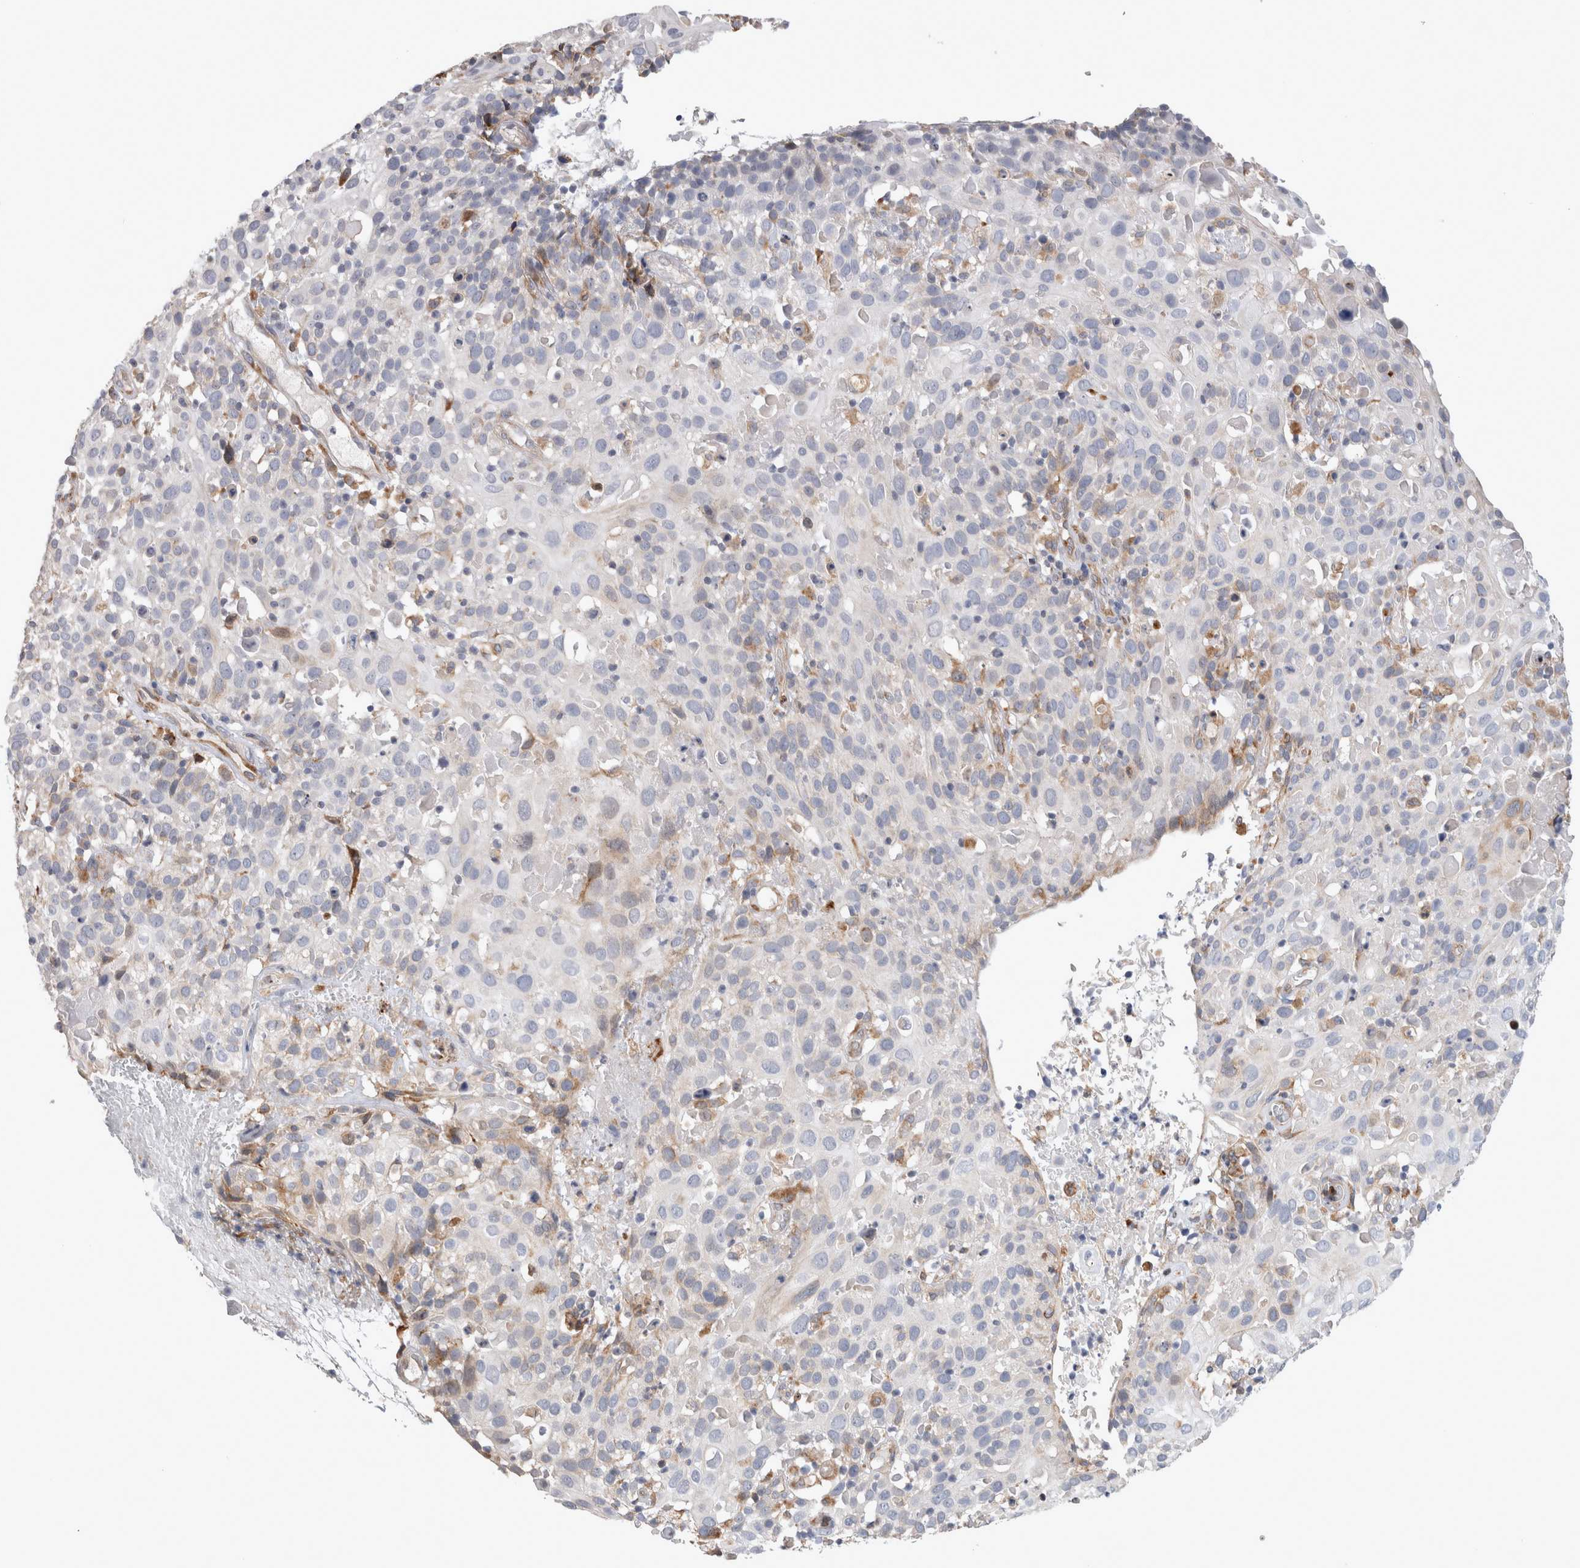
{"staining": {"intensity": "moderate", "quantity": "<25%", "location": "cytoplasmic/membranous"}, "tissue": "cervical cancer", "cell_type": "Tumor cells", "image_type": "cancer", "snomed": [{"axis": "morphology", "description": "Squamous cell carcinoma, NOS"}, {"axis": "topography", "description": "Cervix"}], "caption": "Moderate cytoplasmic/membranous protein expression is present in about <25% of tumor cells in cervical cancer (squamous cell carcinoma). (IHC, brightfield microscopy, high magnification).", "gene": "TRMT9B", "patient": {"sex": "female", "age": 74}}